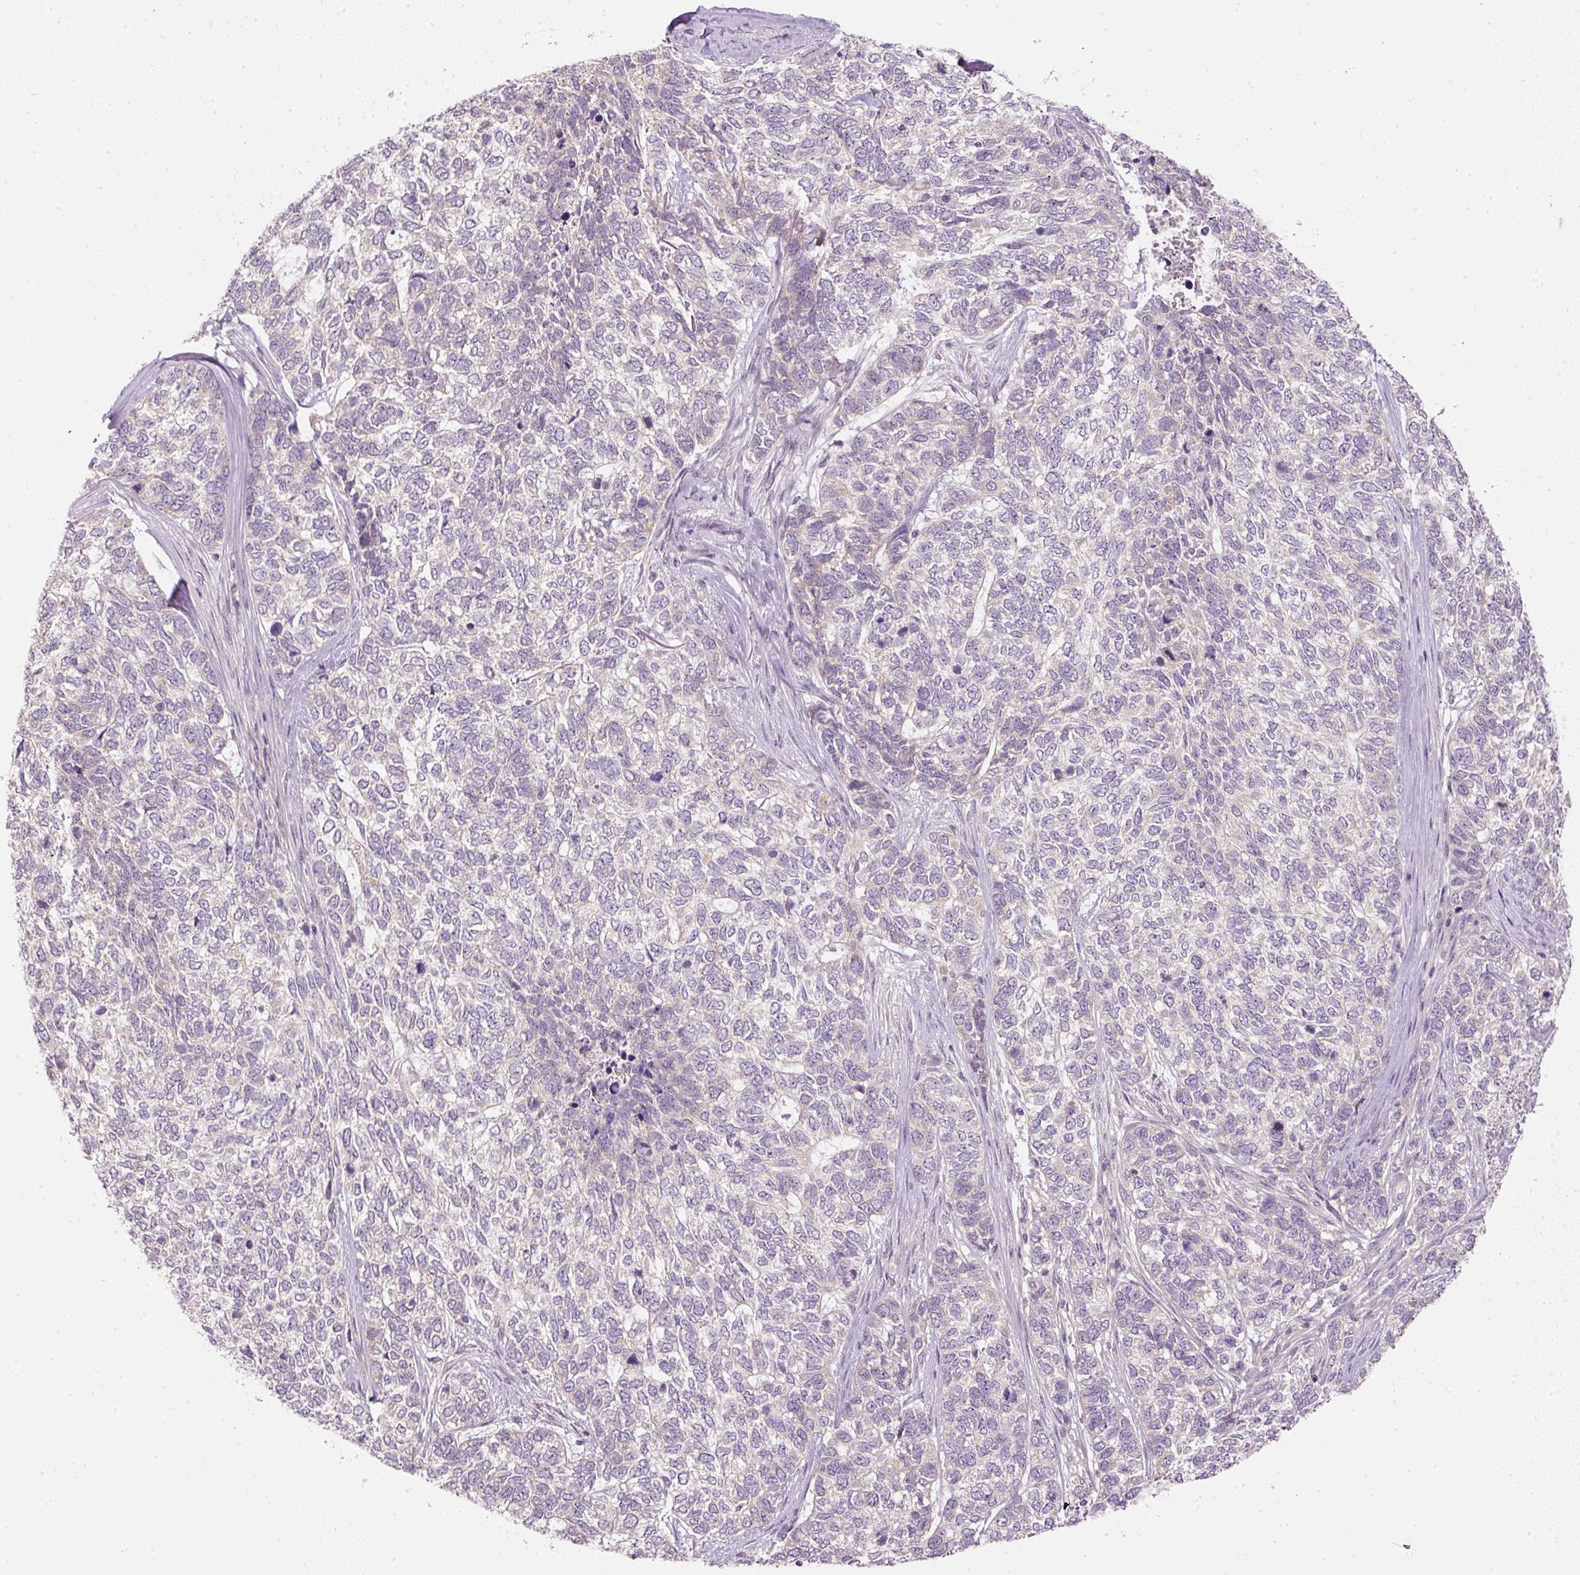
{"staining": {"intensity": "negative", "quantity": "none", "location": "none"}, "tissue": "skin cancer", "cell_type": "Tumor cells", "image_type": "cancer", "snomed": [{"axis": "morphology", "description": "Basal cell carcinoma"}, {"axis": "topography", "description": "Skin"}], "caption": "IHC micrograph of neoplastic tissue: skin cancer stained with DAB displays no significant protein positivity in tumor cells.", "gene": "CTTNBP2", "patient": {"sex": "female", "age": 65}}